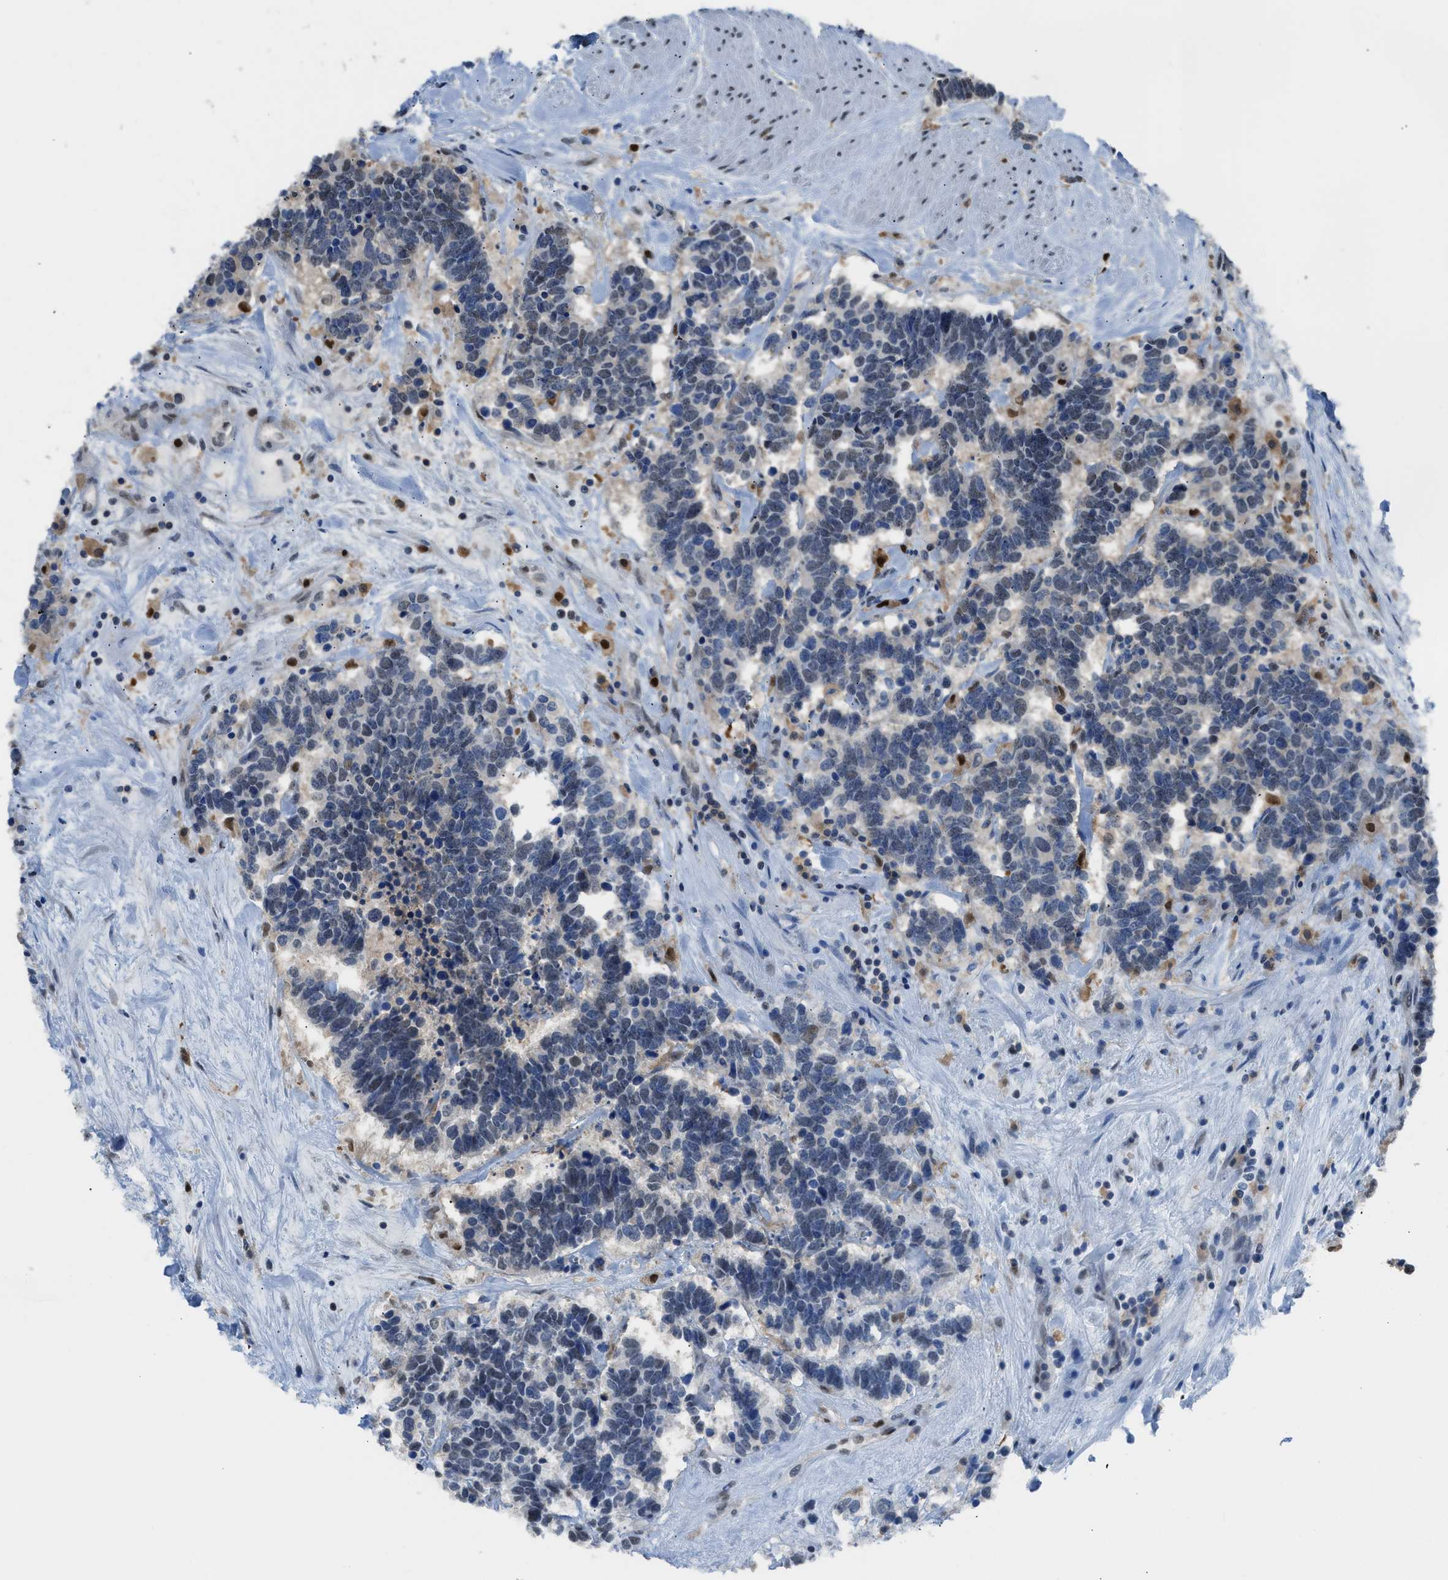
{"staining": {"intensity": "weak", "quantity": "<25%", "location": "nuclear"}, "tissue": "carcinoid", "cell_type": "Tumor cells", "image_type": "cancer", "snomed": [{"axis": "morphology", "description": "Carcinoma, NOS"}, {"axis": "morphology", "description": "Carcinoid, malignant, NOS"}, {"axis": "topography", "description": "Urinary bladder"}], "caption": "High power microscopy image of an immunohistochemistry photomicrograph of carcinoid, revealing no significant staining in tumor cells.", "gene": "ALX1", "patient": {"sex": "male", "age": 57}}